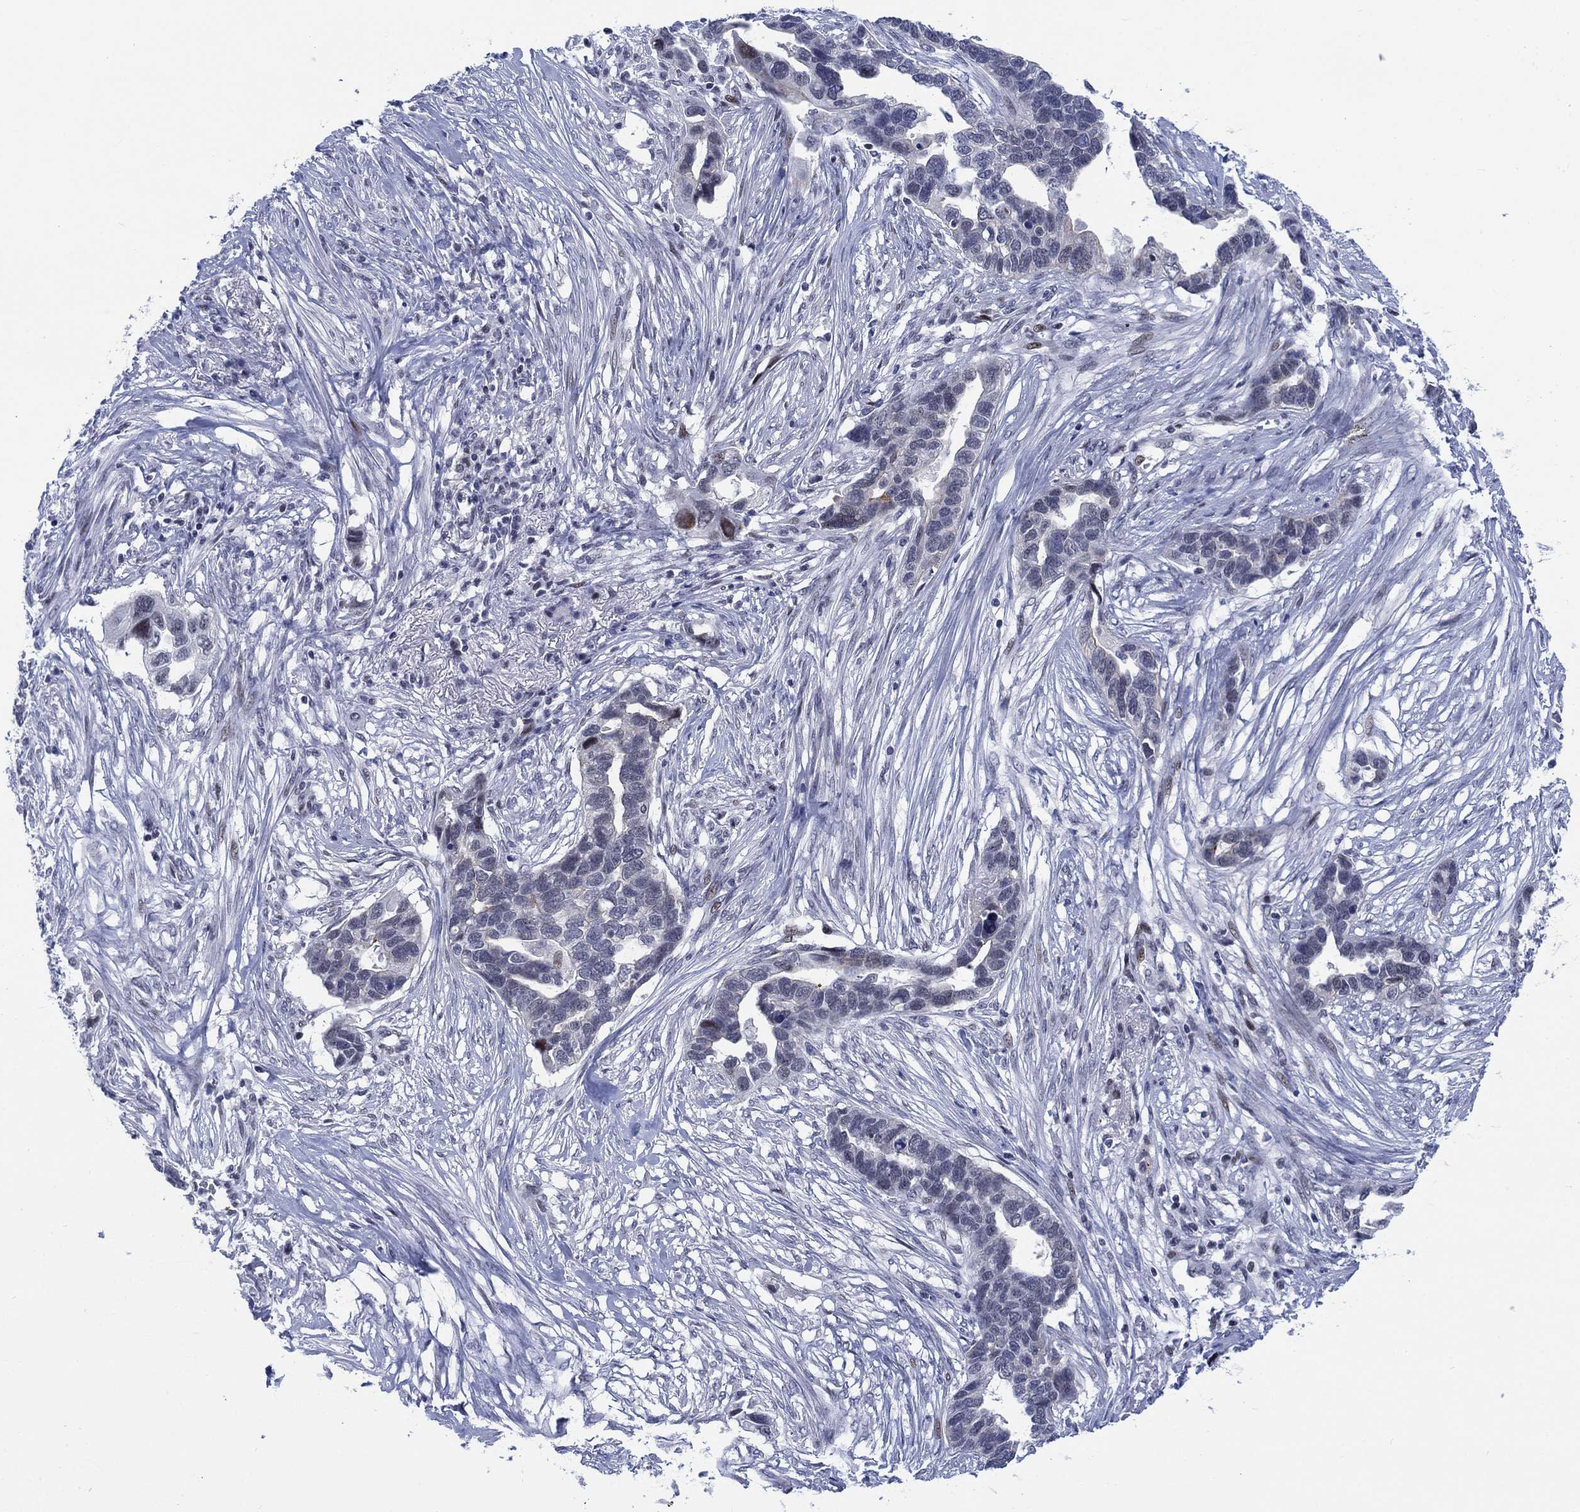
{"staining": {"intensity": "negative", "quantity": "none", "location": "none"}, "tissue": "ovarian cancer", "cell_type": "Tumor cells", "image_type": "cancer", "snomed": [{"axis": "morphology", "description": "Cystadenocarcinoma, serous, NOS"}, {"axis": "topography", "description": "Ovary"}], "caption": "This is a image of immunohistochemistry (IHC) staining of ovarian cancer, which shows no positivity in tumor cells. (Stains: DAB (3,3'-diaminobenzidine) immunohistochemistry with hematoxylin counter stain, Microscopy: brightfield microscopy at high magnification).", "gene": "NEU3", "patient": {"sex": "female", "age": 54}}